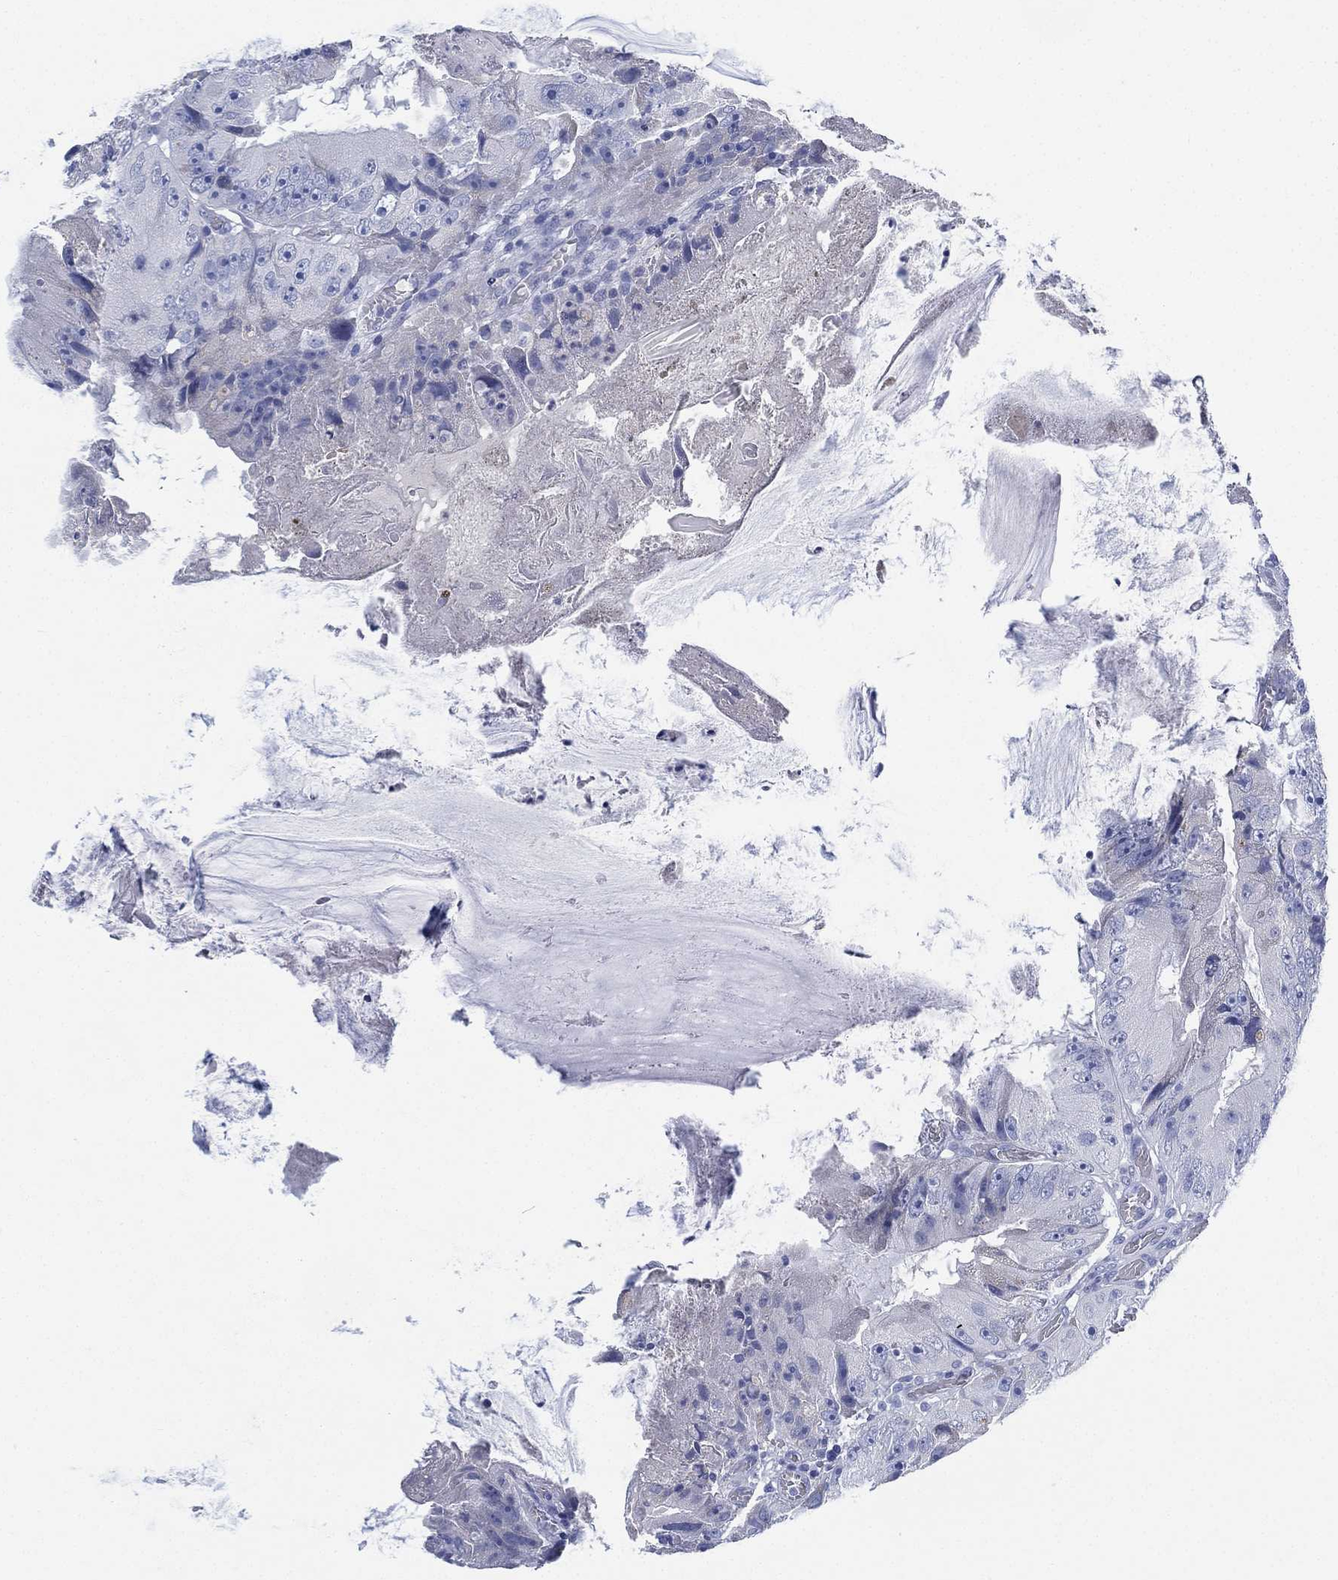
{"staining": {"intensity": "negative", "quantity": "none", "location": "none"}, "tissue": "colorectal cancer", "cell_type": "Tumor cells", "image_type": "cancer", "snomed": [{"axis": "morphology", "description": "Adenocarcinoma, NOS"}, {"axis": "topography", "description": "Colon"}], "caption": "Image shows no protein staining in tumor cells of adenocarcinoma (colorectal) tissue.", "gene": "SLC9C2", "patient": {"sex": "female", "age": 86}}